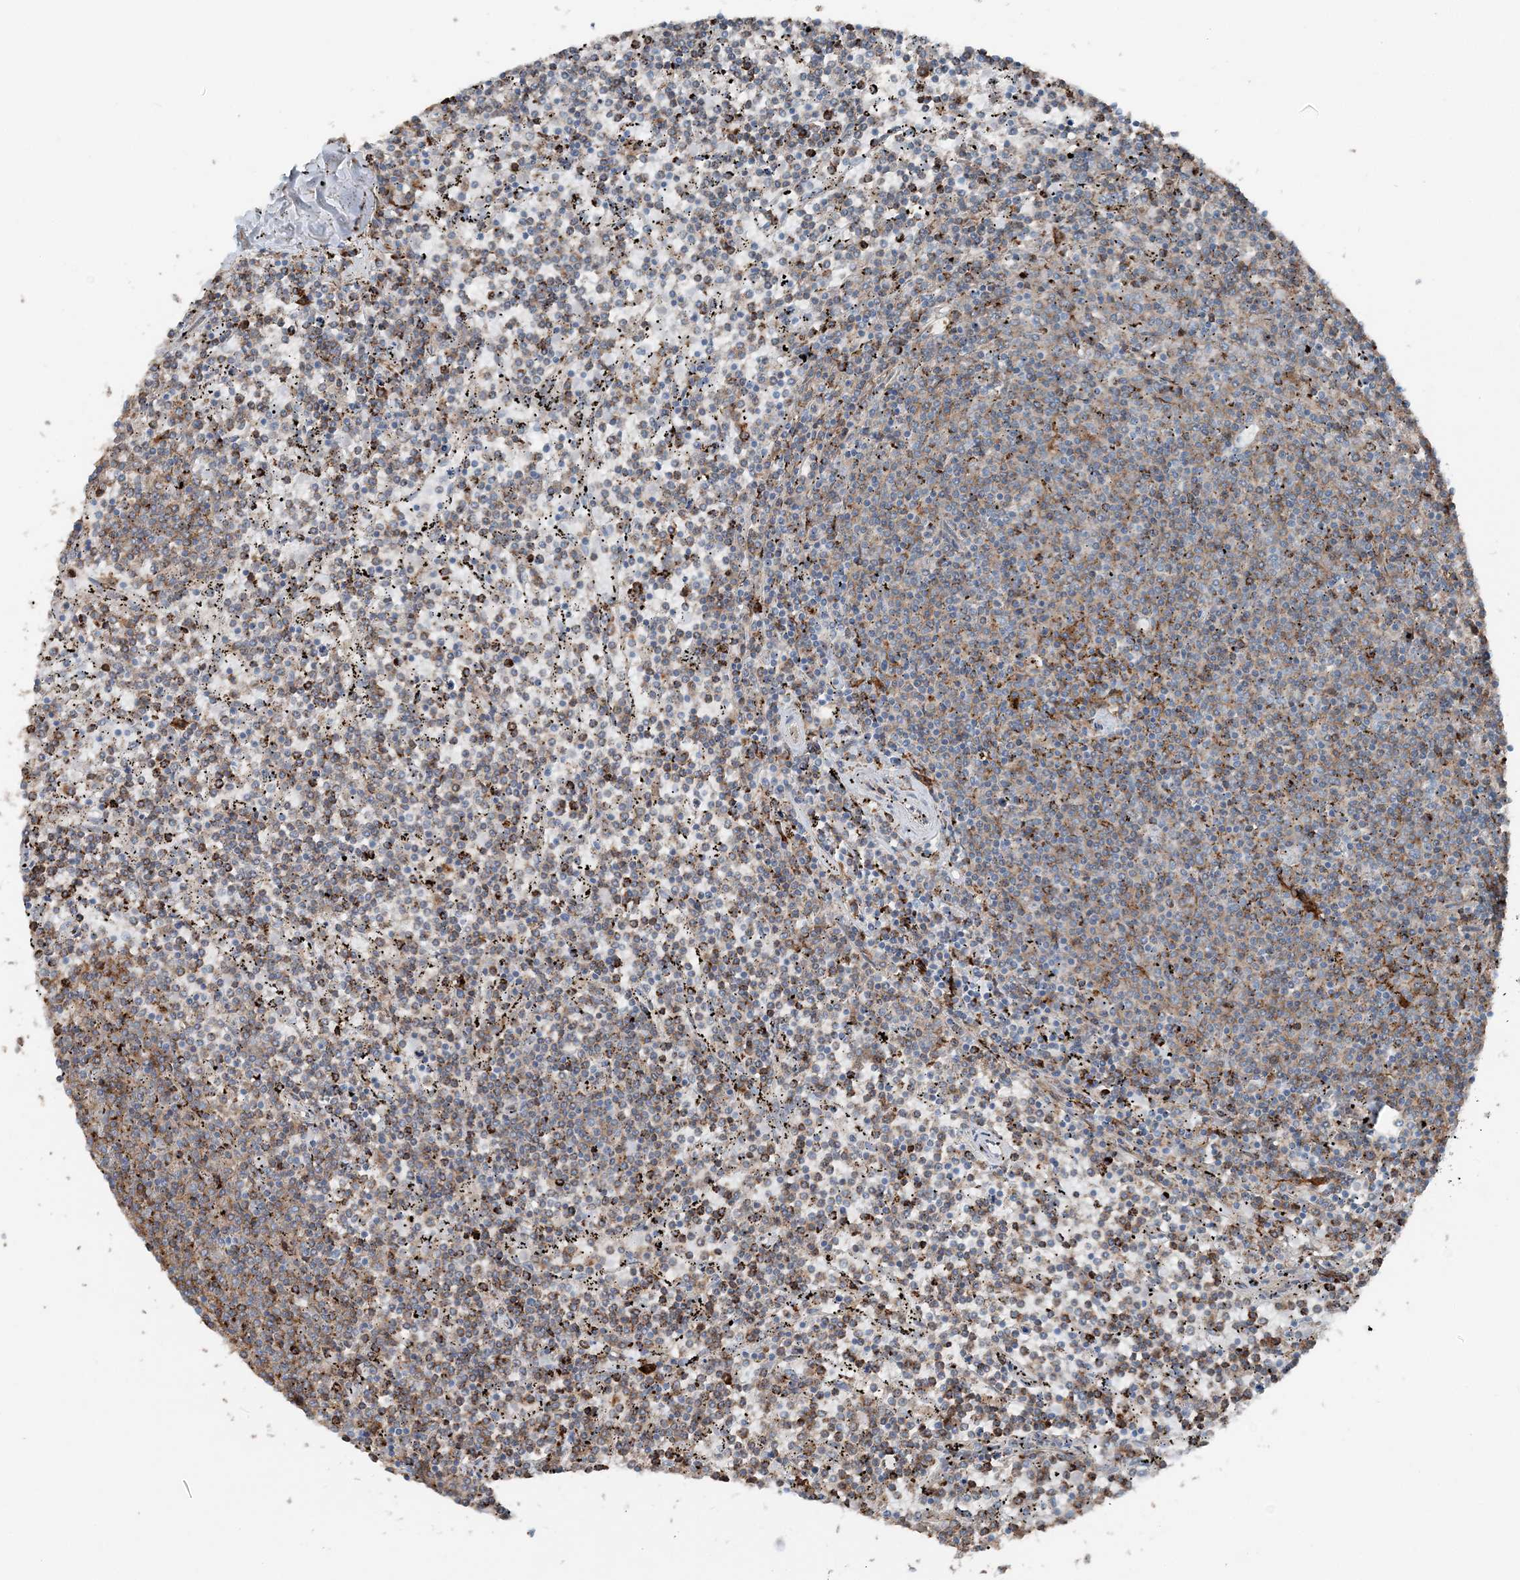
{"staining": {"intensity": "weak", "quantity": "<25%", "location": "cytoplasmic/membranous"}, "tissue": "lymphoma", "cell_type": "Tumor cells", "image_type": "cancer", "snomed": [{"axis": "morphology", "description": "Malignant lymphoma, non-Hodgkin's type, Low grade"}, {"axis": "topography", "description": "Spleen"}], "caption": "Human low-grade malignant lymphoma, non-Hodgkin's type stained for a protein using immunohistochemistry reveals no expression in tumor cells.", "gene": "KY", "patient": {"sex": "female", "age": 50}}